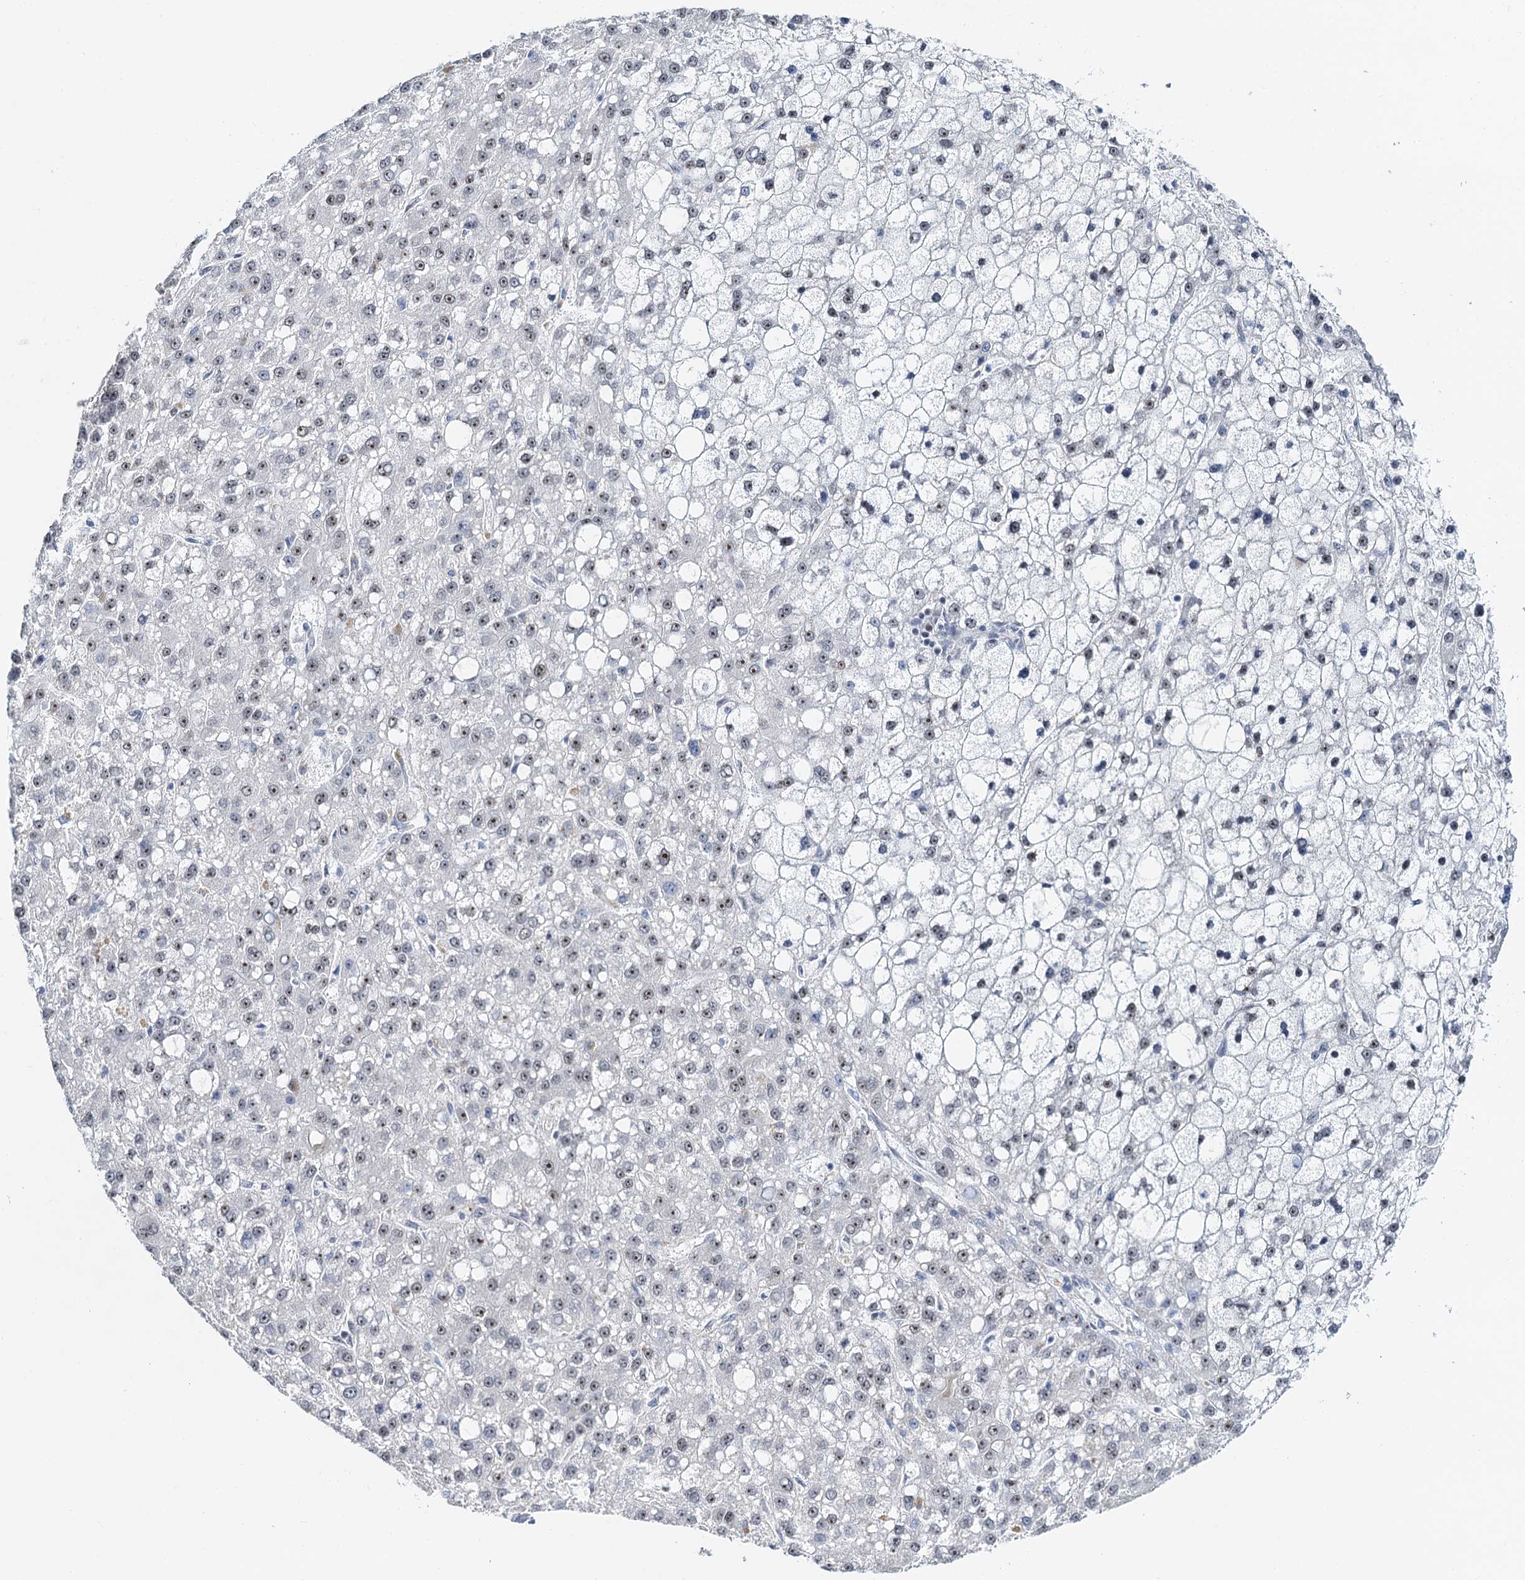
{"staining": {"intensity": "weak", "quantity": ">75%", "location": "nuclear"}, "tissue": "liver cancer", "cell_type": "Tumor cells", "image_type": "cancer", "snomed": [{"axis": "morphology", "description": "Carcinoma, Hepatocellular, NOS"}, {"axis": "topography", "description": "Liver"}], "caption": "IHC of liver hepatocellular carcinoma reveals low levels of weak nuclear positivity in approximately >75% of tumor cells. The staining is performed using DAB (3,3'-diaminobenzidine) brown chromogen to label protein expression. The nuclei are counter-stained blue using hematoxylin.", "gene": "NOP2", "patient": {"sex": "male", "age": 67}}